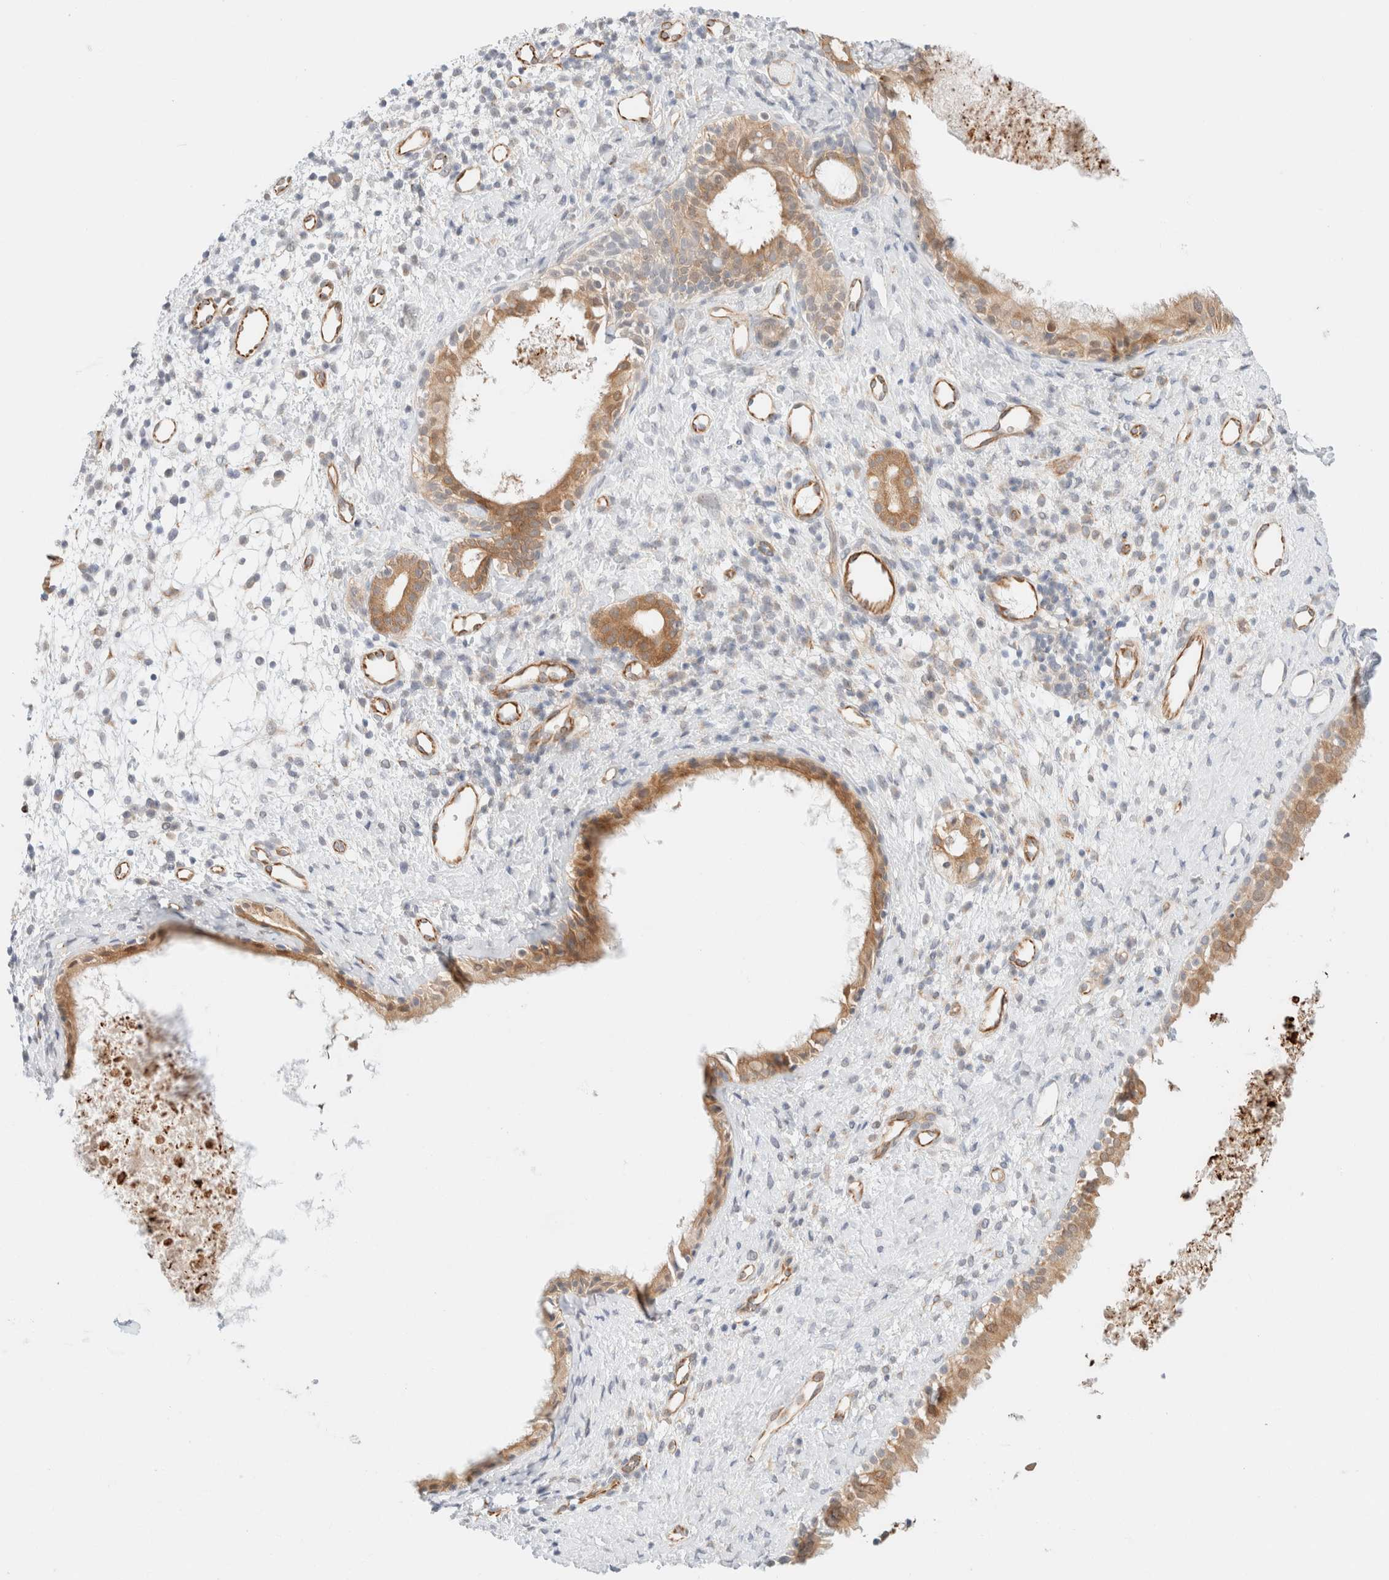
{"staining": {"intensity": "moderate", "quantity": ">75%", "location": "cytoplasmic/membranous"}, "tissue": "nasopharynx", "cell_type": "Respiratory epithelial cells", "image_type": "normal", "snomed": [{"axis": "morphology", "description": "Normal tissue, NOS"}, {"axis": "topography", "description": "Nasopharynx"}], "caption": "A medium amount of moderate cytoplasmic/membranous staining is identified in about >75% of respiratory epithelial cells in benign nasopharynx.", "gene": "UNC13B", "patient": {"sex": "male", "age": 22}}